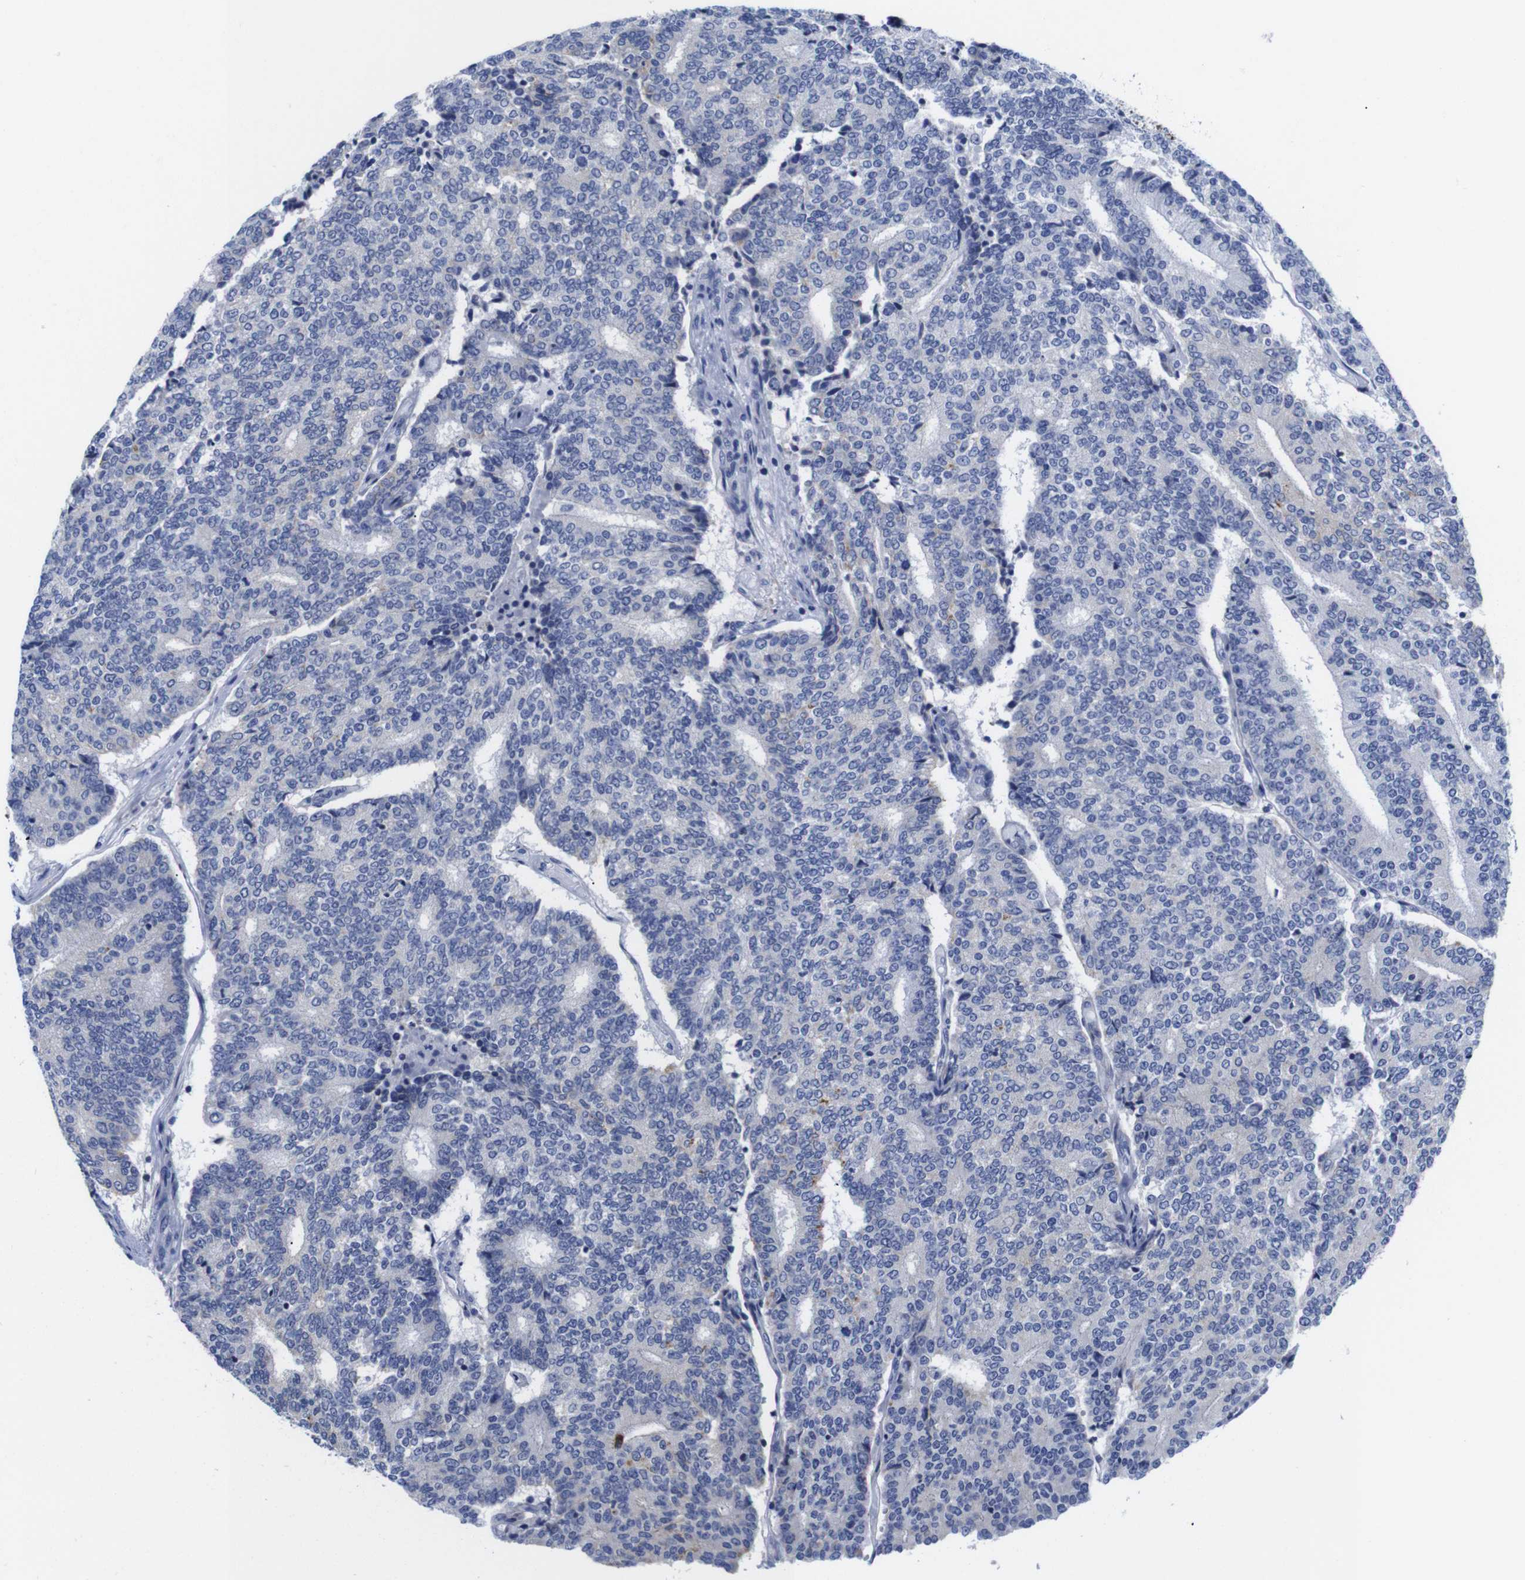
{"staining": {"intensity": "negative", "quantity": "none", "location": "none"}, "tissue": "prostate cancer", "cell_type": "Tumor cells", "image_type": "cancer", "snomed": [{"axis": "morphology", "description": "Normal tissue, NOS"}, {"axis": "morphology", "description": "Adenocarcinoma, High grade"}, {"axis": "topography", "description": "Prostate"}, {"axis": "topography", "description": "Seminal veicle"}], "caption": "This is a micrograph of immunohistochemistry staining of prostate high-grade adenocarcinoma, which shows no expression in tumor cells.", "gene": "LRRC55", "patient": {"sex": "male", "age": 55}}